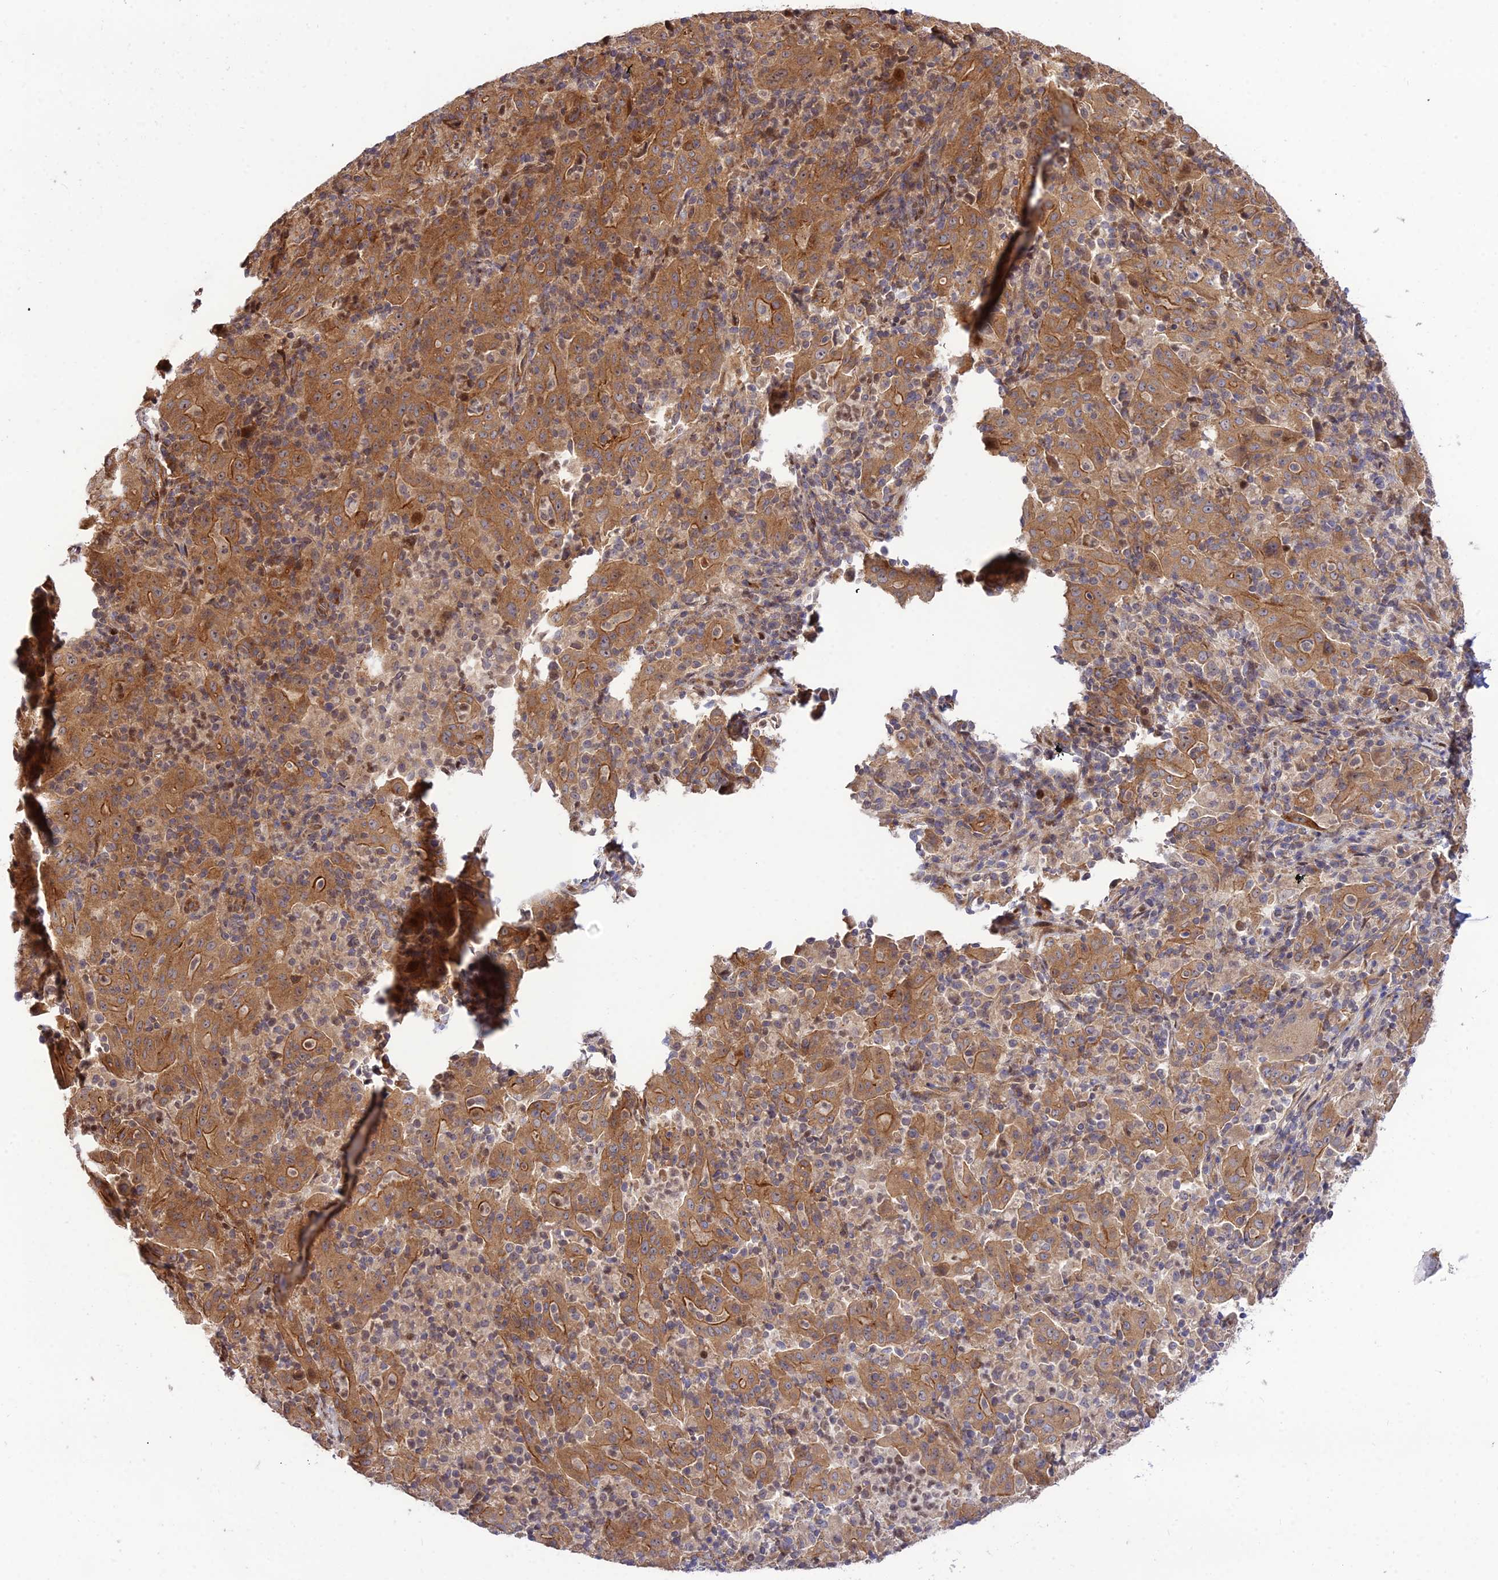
{"staining": {"intensity": "moderate", "quantity": ">75%", "location": "cytoplasmic/membranous"}, "tissue": "pancreatic cancer", "cell_type": "Tumor cells", "image_type": "cancer", "snomed": [{"axis": "morphology", "description": "Adenocarcinoma, NOS"}, {"axis": "topography", "description": "Pancreas"}], "caption": "Immunohistochemical staining of human pancreatic cancer demonstrates medium levels of moderate cytoplasmic/membranous staining in approximately >75% of tumor cells.", "gene": "SMG6", "patient": {"sex": "male", "age": 63}}